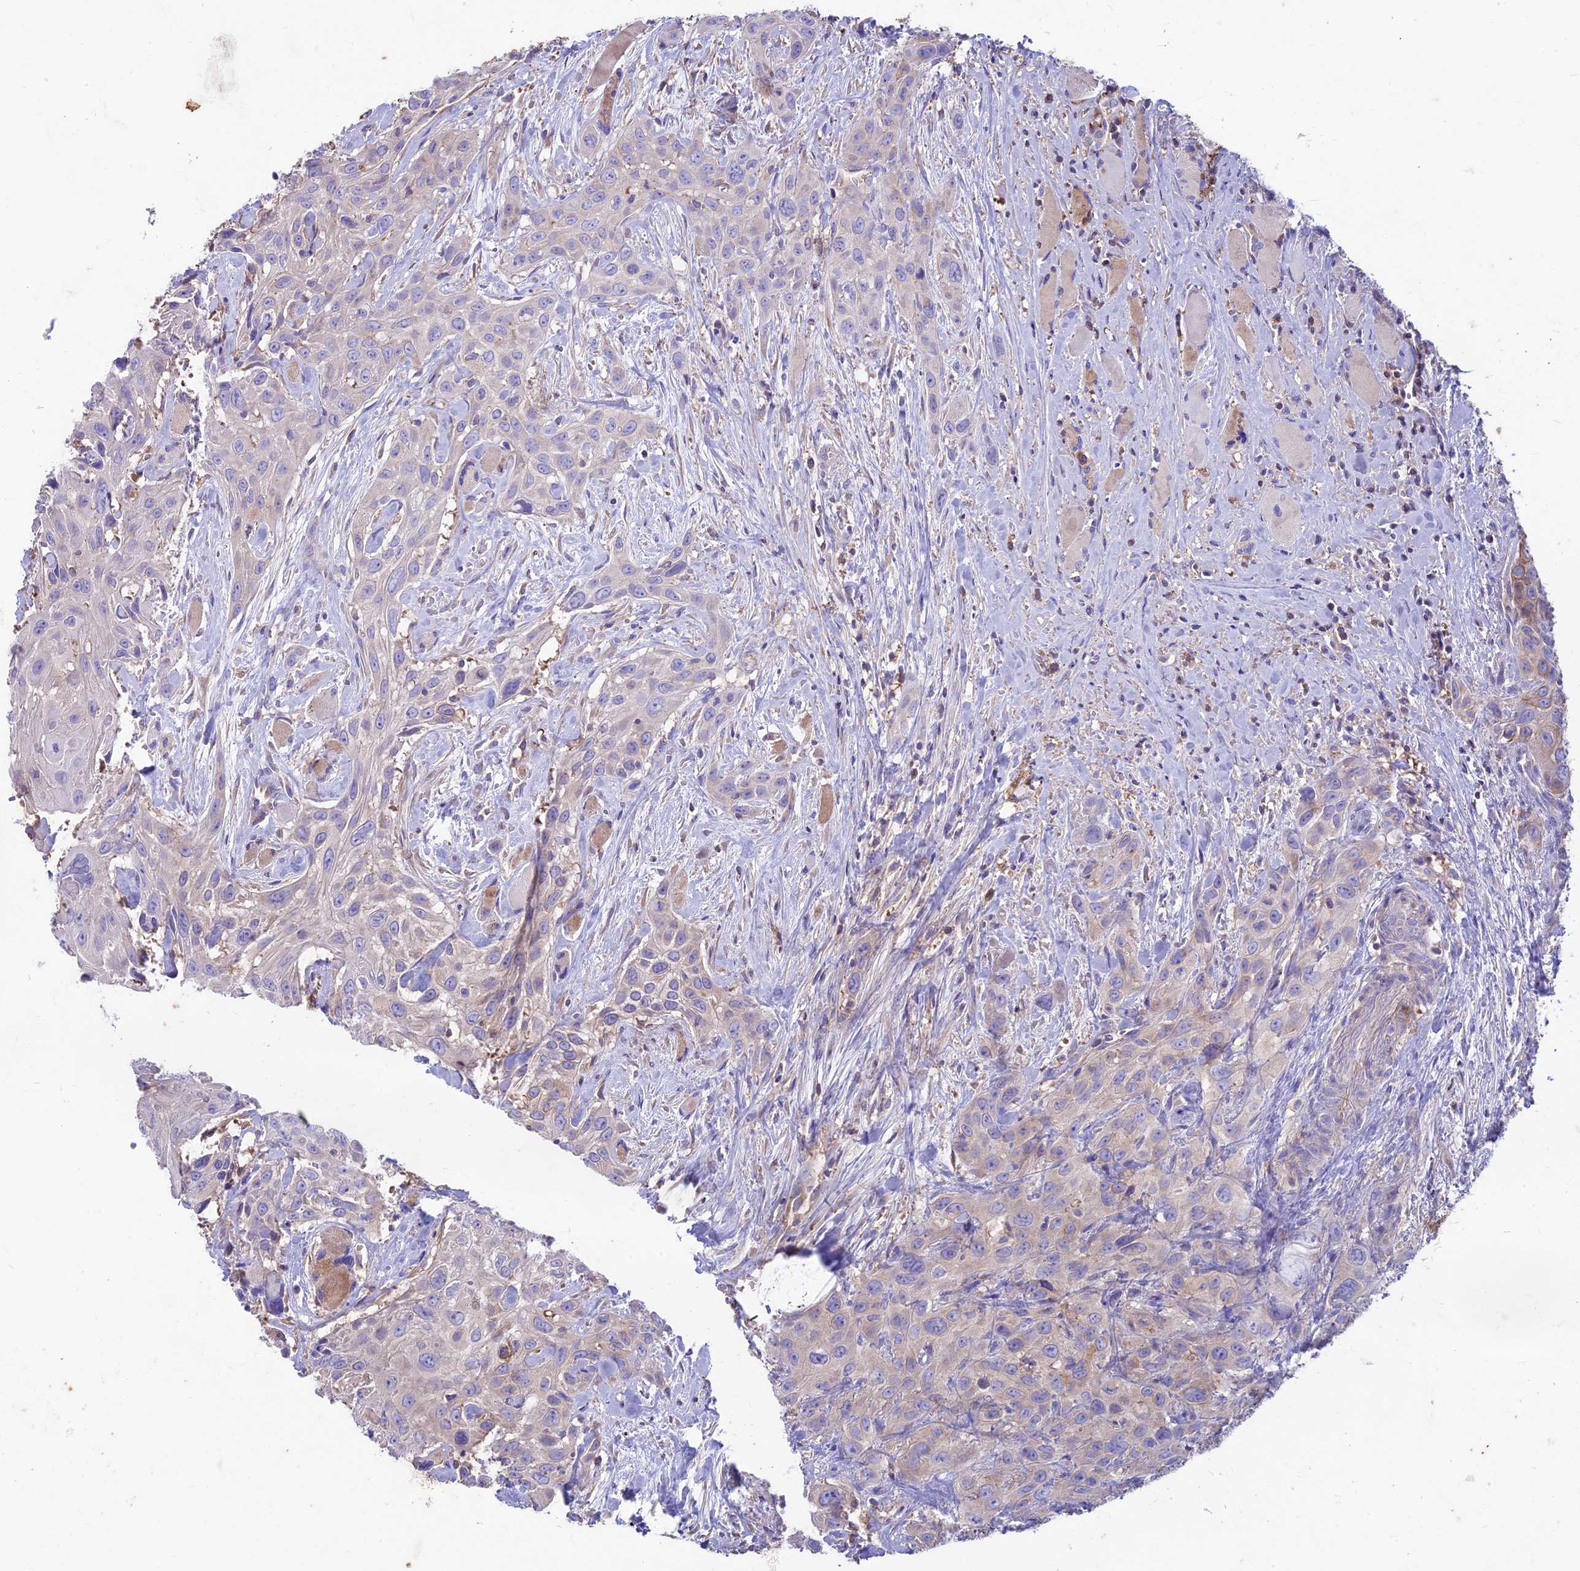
{"staining": {"intensity": "negative", "quantity": "none", "location": "none"}, "tissue": "head and neck cancer", "cell_type": "Tumor cells", "image_type": "cancer", "snomed": [{"axis": "morphology", "description": "Squamous cell carcinoma, NOS"}, {"axis": "topography", "description": "Head-Neck"}], "caption": "Immunohistochemical staining of human head and neck squamous cell carcinoma displays no significant expression in tumor cells.", "gene": "CDAN1", "patient": {"sex": "male", "age": 81}}